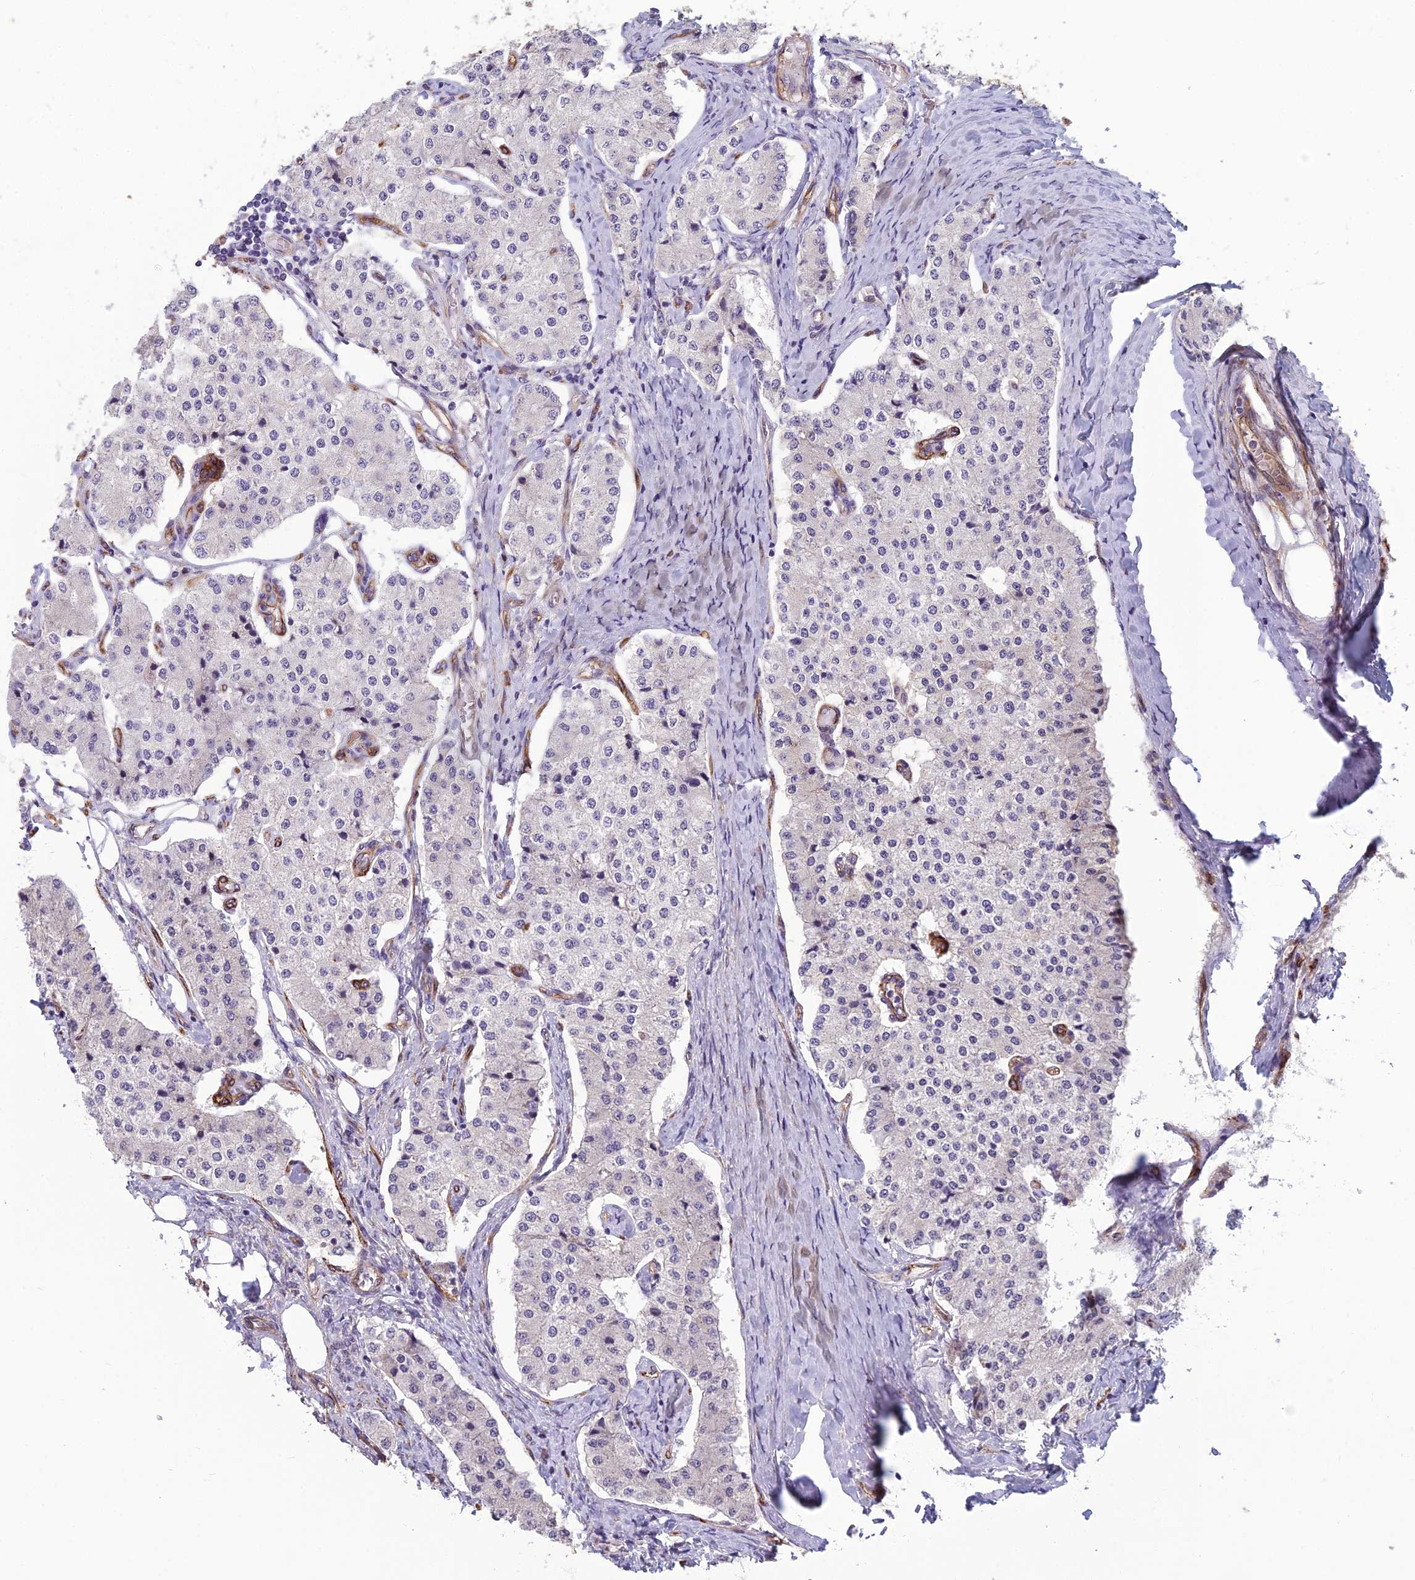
{"staining": {"intensity": "negative", "quantity": "none", "location": "none"}, "tissue": "carcinoid", "cell_type": "Tumor cells", "image_type": "cancer", "snomed": [{"axis": "morphology", "description": "Carcinoid, malignant, NOS"}, {"axis": "topography", "description": "Colon"}], "caption": "Immunohistochemistry micrograph of neoplastic tissue: human carcinoid stained with DAB (3,3'-diaminobenzidine) displays no significant protein staining in tumor cells. (IHC, brightfield microscopy, high magnification).", "gene": "TSPAN15", "patient": {"sex": "female", "age": 52}}